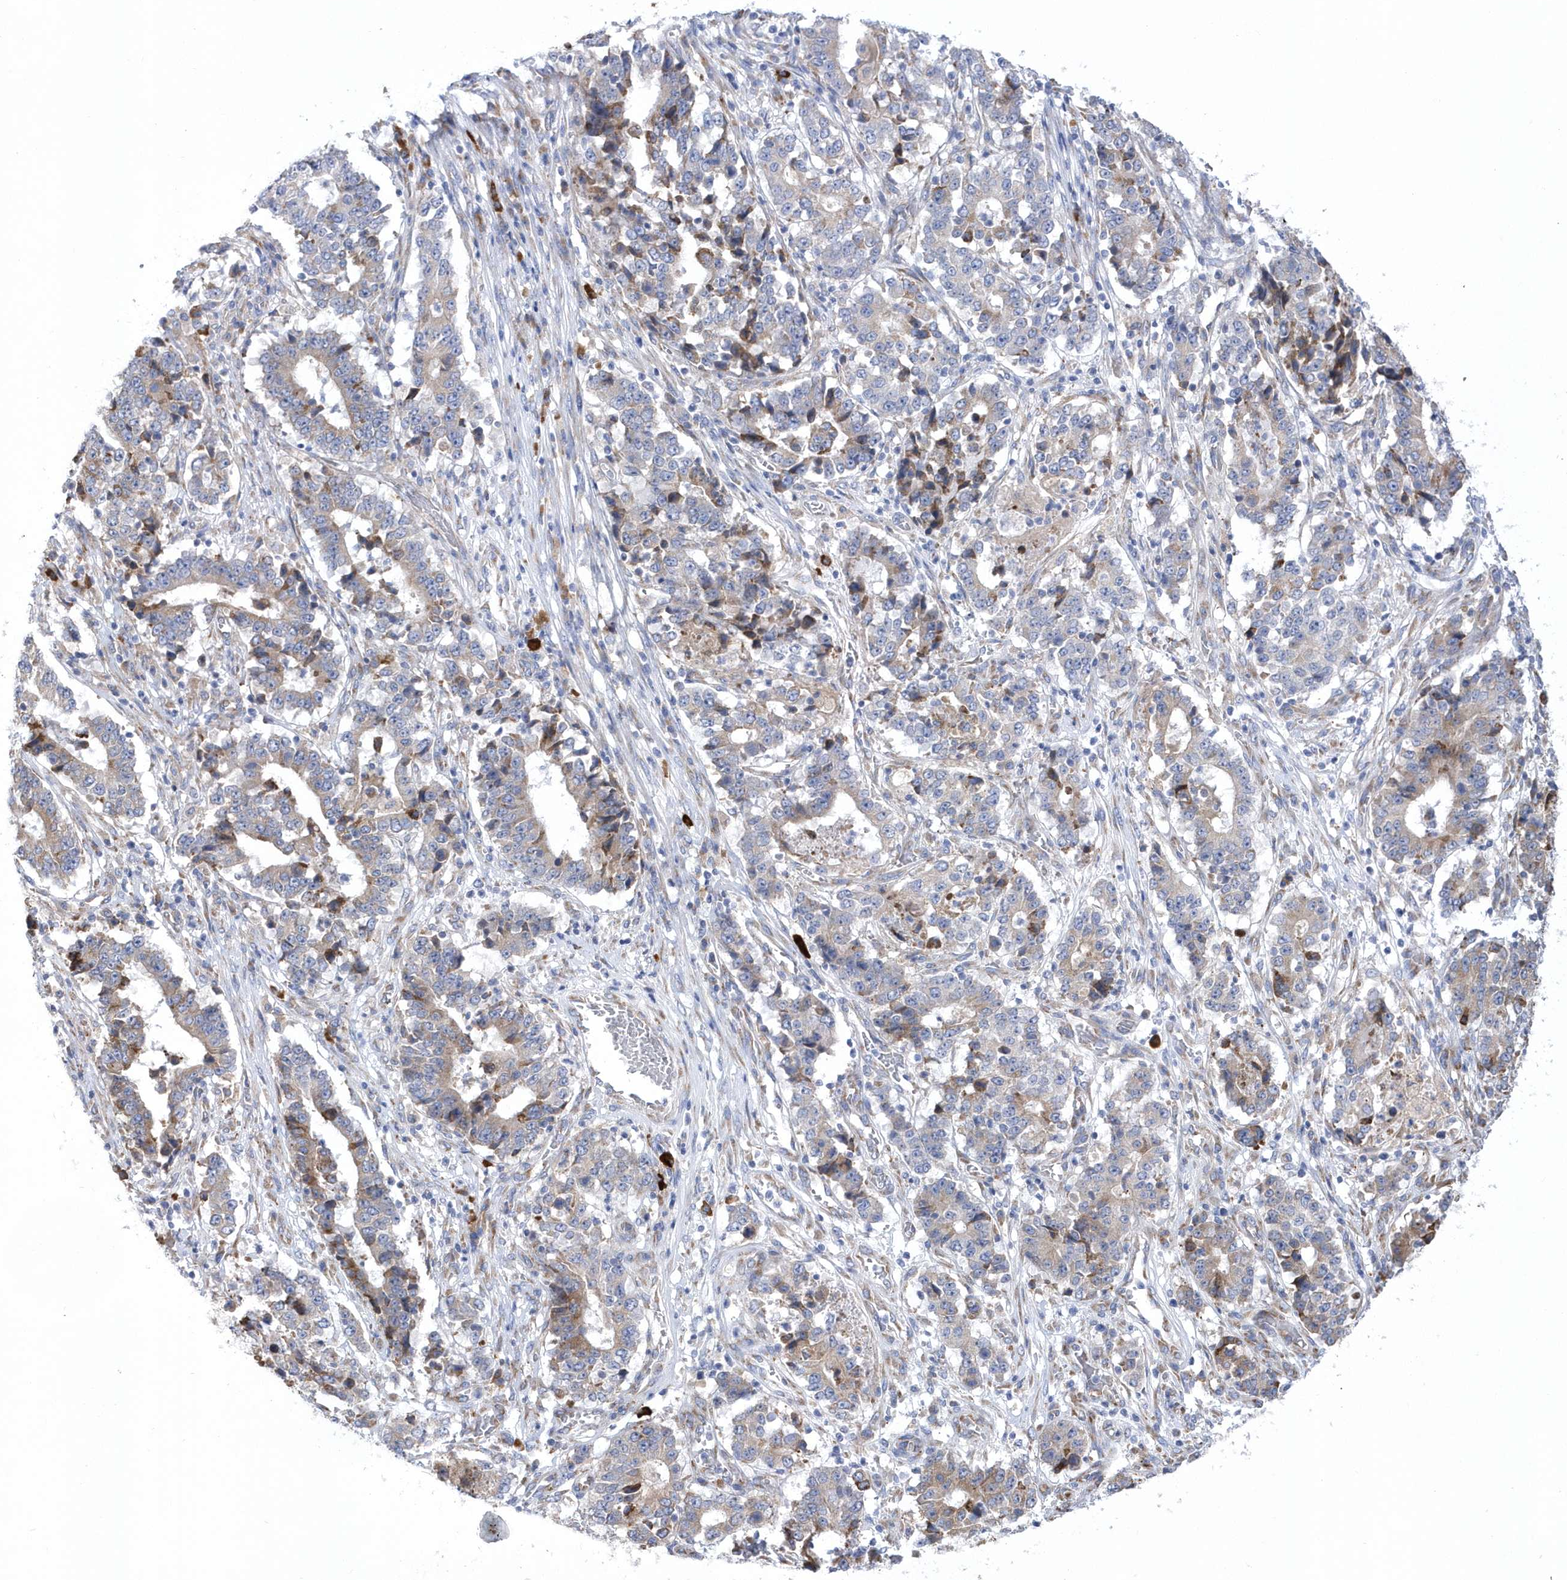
{"staining": {"intensity": "weak", "quantity": "25%-75%", "location": "cytoplasmic/membranous"}, "tissue": "stomach cancer", "cell_type": "Tumor cells", "image_type": "cancer", "snomed": [{"axis": "morphology", "description": "Adenocarcinoma, NOS"}, {"axis": "topography", "description": "Stomach"}], "caption": "Adenocarcinoma (stomach) tissue shows weak cytoplasmic/membranous staining in approximately 25%-75% of tumor cells, visualized by immunohistochemistry. Nuclei are stained in blue.", "gene": "MED31", "patient": {"sex": "male", "age": 59}}